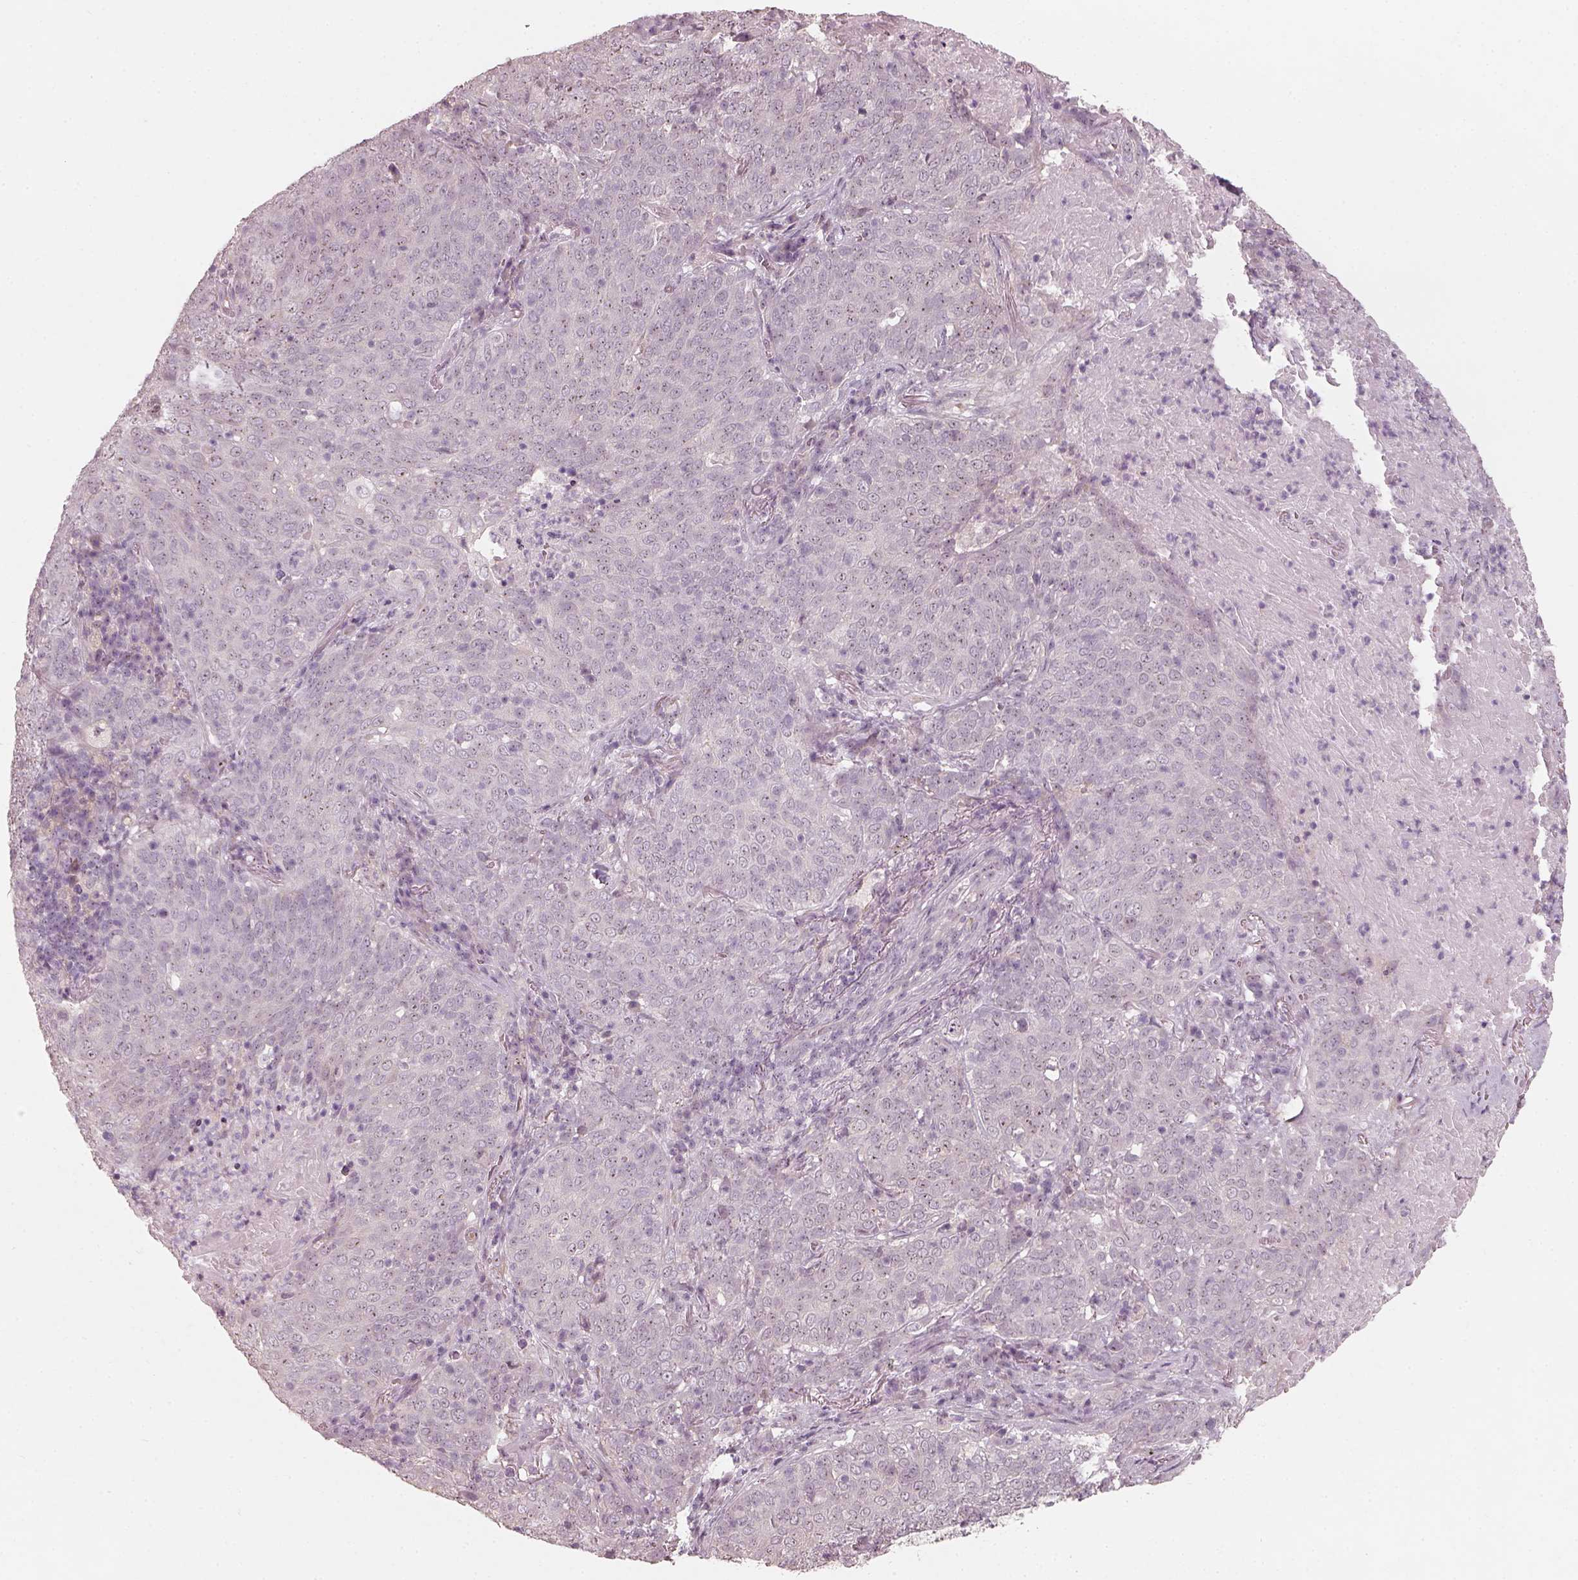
{"staining": {"intensity": "weak", "quantity": "<25%", "location": "nuclear"}, "tissue": "lung cancer", "cell_type": "Tumor cells", "image_type": "cancer", "snomed": [{"axis": "morphology", "description": "Squamous cell carcinoma, NOS"}, {"axis": "topography", "description": "Lung"}], "caption": "Tumor cells show no significant protein expression in lung cancer.", "gene": "CDS1", "patient": {"sex": "male", "age": 82}}